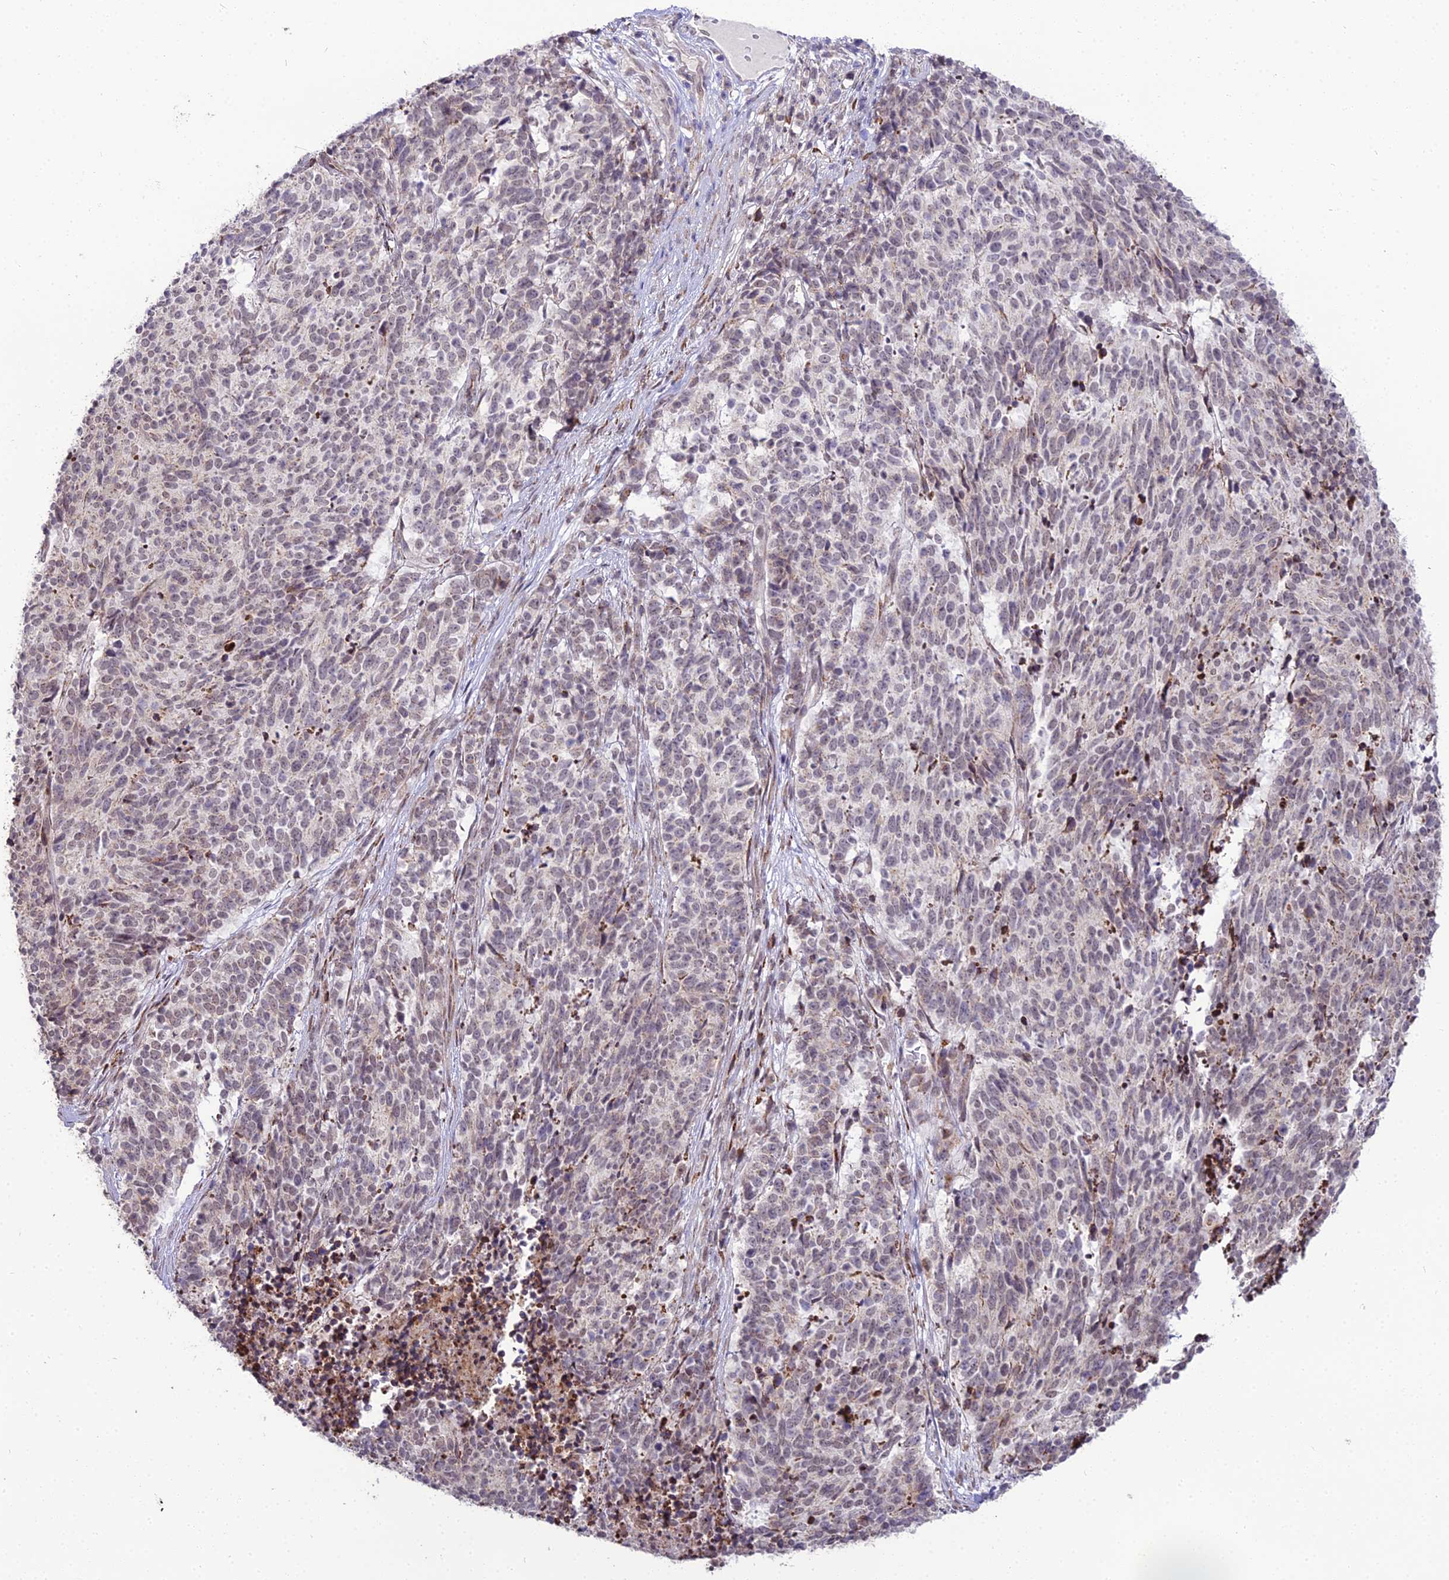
{"staining": {"intensity": "negative", "quantity": "none", "location": "none"}, "tissue": "cervical cancer", "cell_type": "Tumor cells", "image_type": "cancer", "snomed": [{"axis": "morphology", "description": "Squamous cell carcinoma, NOS"}, {"axis": "topography", "description": "Cervix"}], "caption": "Immunohistochemistry photomicrograph of neoplastic tissue: squamous cell carcinoma (cervical) stained with DAB (3,3'-diaminobenzidine) displays no significant protein expression in tumor cells. (DAB (3,3'-diaminobenzidine) immunohistochemistry (IHC), high magnification).", "gene": "TROAP", "patient": {"sex": "female", "age": 29}}